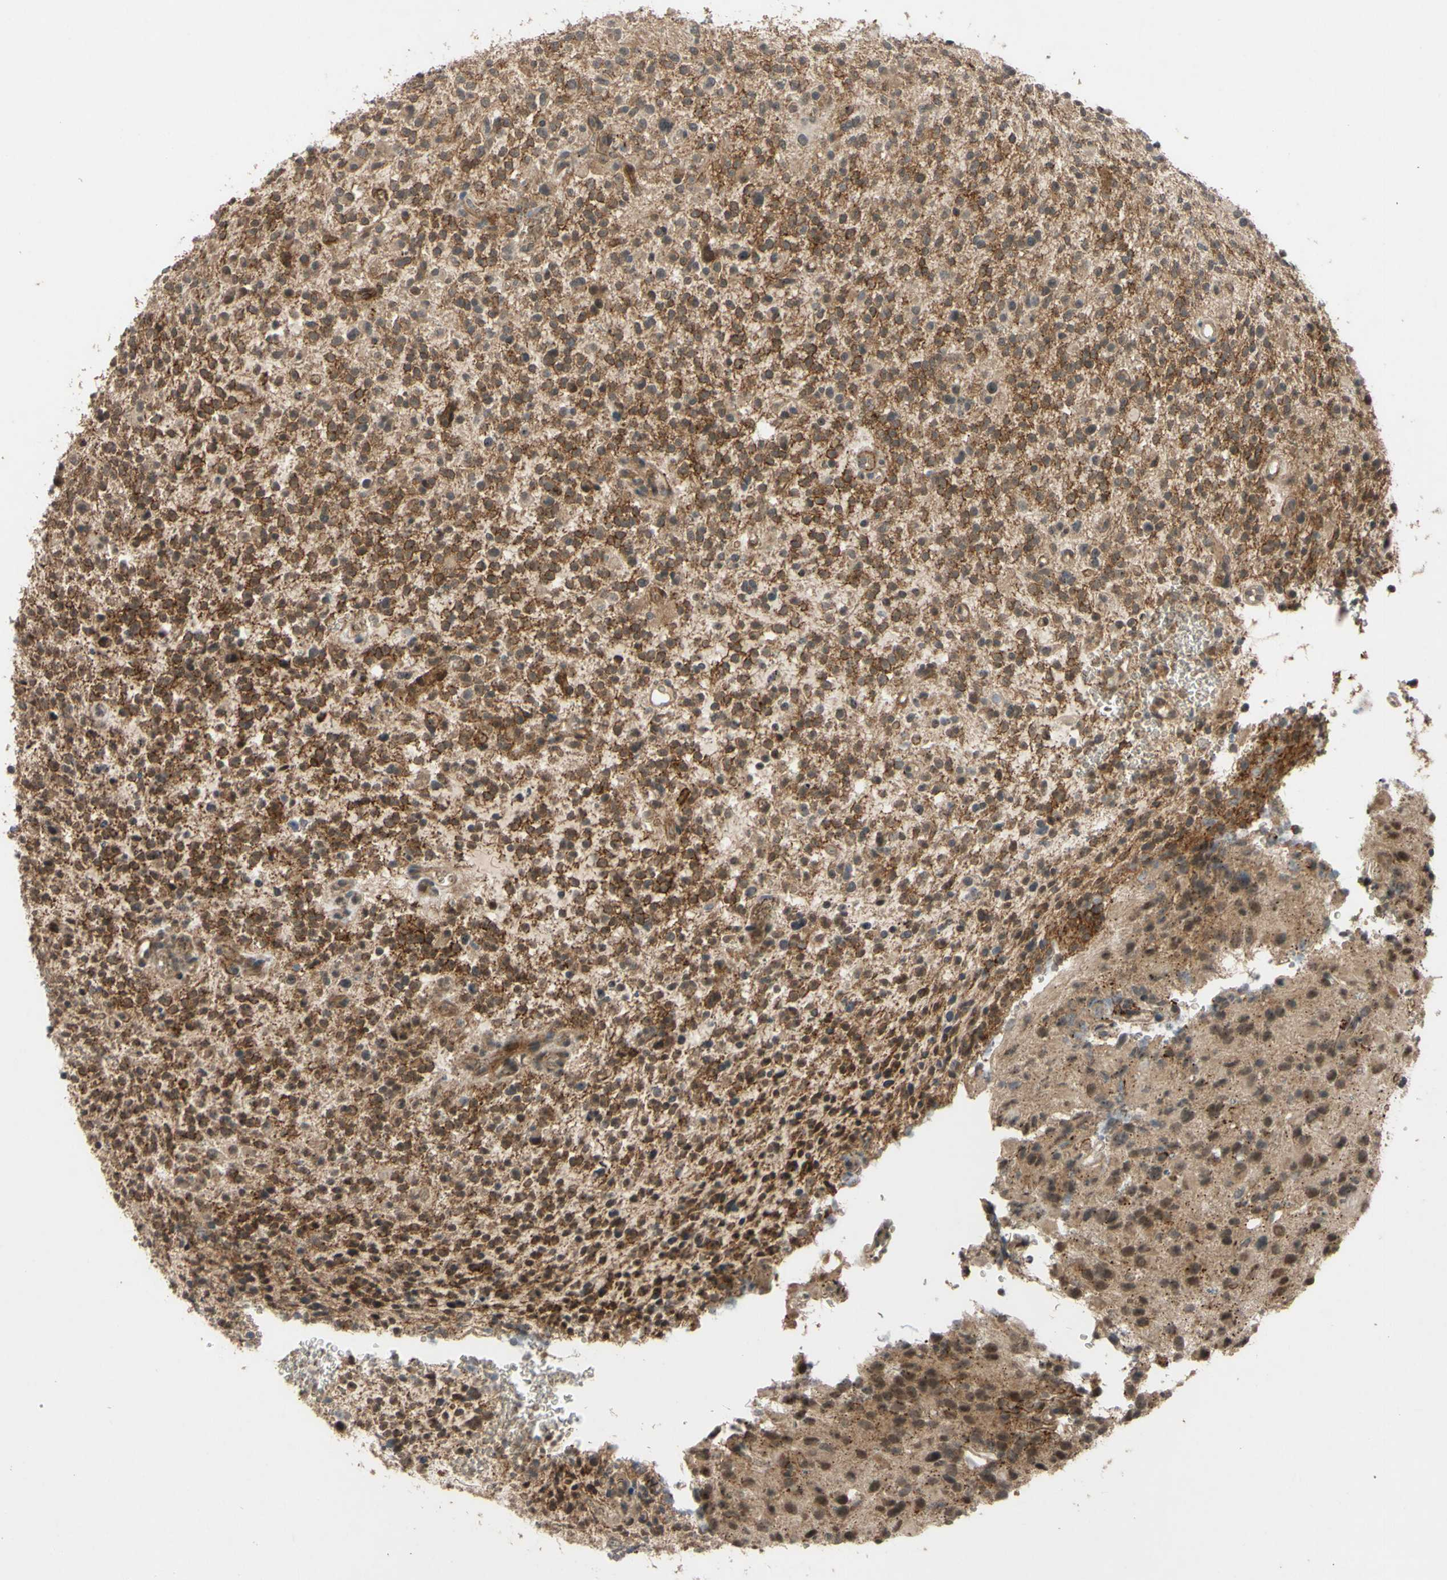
{"staining": {"intensity": "strong", "quantity": ">75%", "location": "cytoplasmic/membranous"}, "tissue": "glioma", "cell_type": "Tumor cells", "image_type": "cancer", "snomed": [{"axis": "morphology", "description": "Glioma, malignant, High grade"}, {"axis": "topography", "description": "Brain"}], "caption": "Glioma stained for a protein displays strong cytoplasmic/membranous positivity in tumor cells. Using DAB (3,3'-diaminobenzidine) (brown) and hematoxylin (blue) stains, captured at high magnification using brightfield microscopy.", "gene": "ALK", "patient": {"sex": "male", "age": 48}}